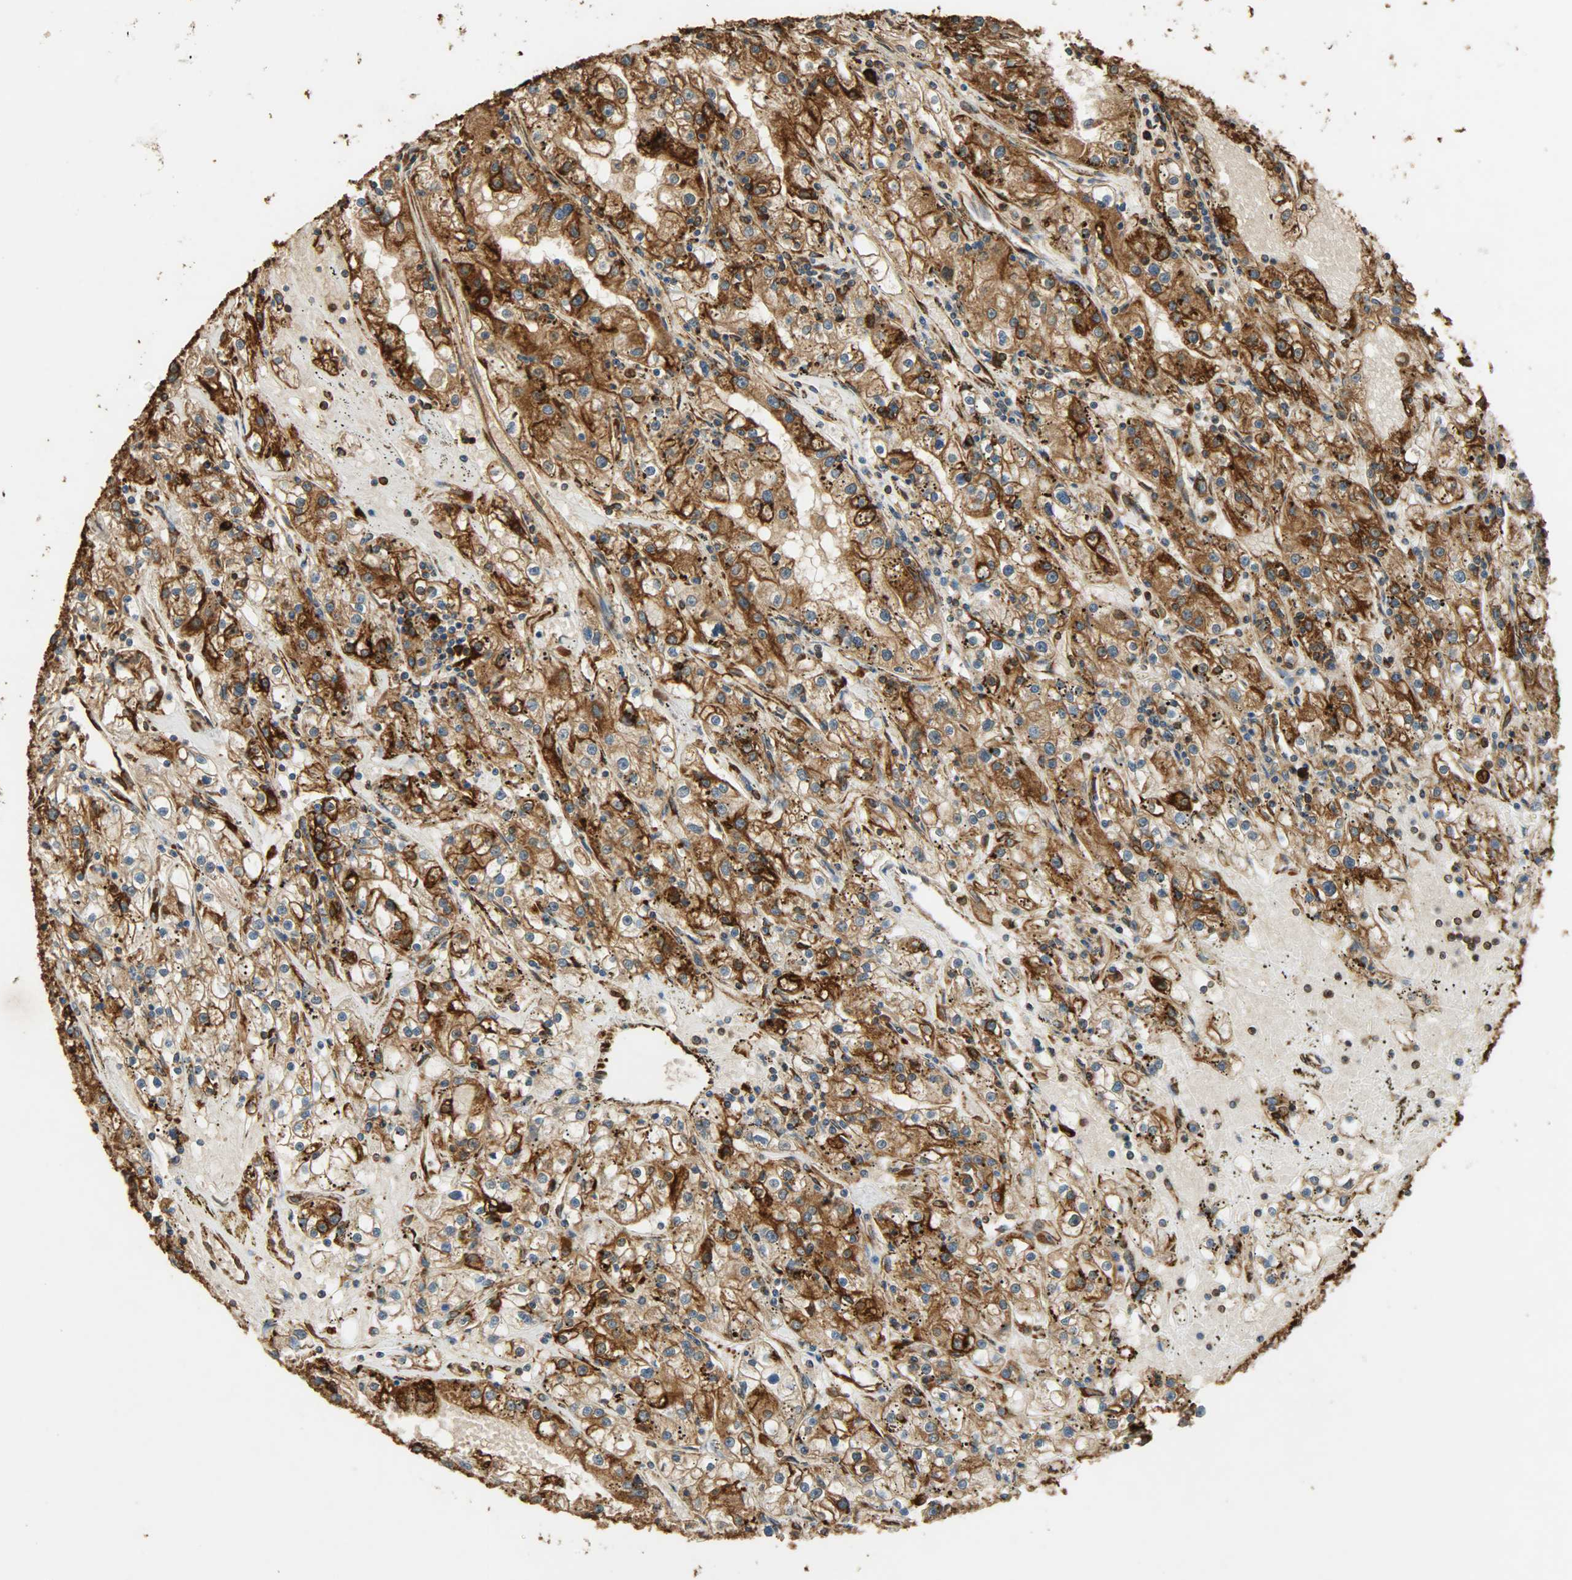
{"staining": {"intensity": "strong", "quantity": ">75%", "location": "cytoplasmic/membranous"}, "tissue": "renal cancer", "cell_type": "Tumor cells", "image_type": "cancer", "snomed": [{"axis": "morphology", "description": "Adenocarcinoma, NOS"}, {"axis": "topography", "description": "Kidney"}], "caption": "High-magnification brightfield microscopy of renal adenocarcinoma stained with DAB (brown) and counterstained with hematoxylin (blue). tumor cells exhibit strong cytoplasmic/membranous staining is identified in about>75% of cells.", "gene": "HSP90B1", "patient": {"sex": "male", "age": 56}}